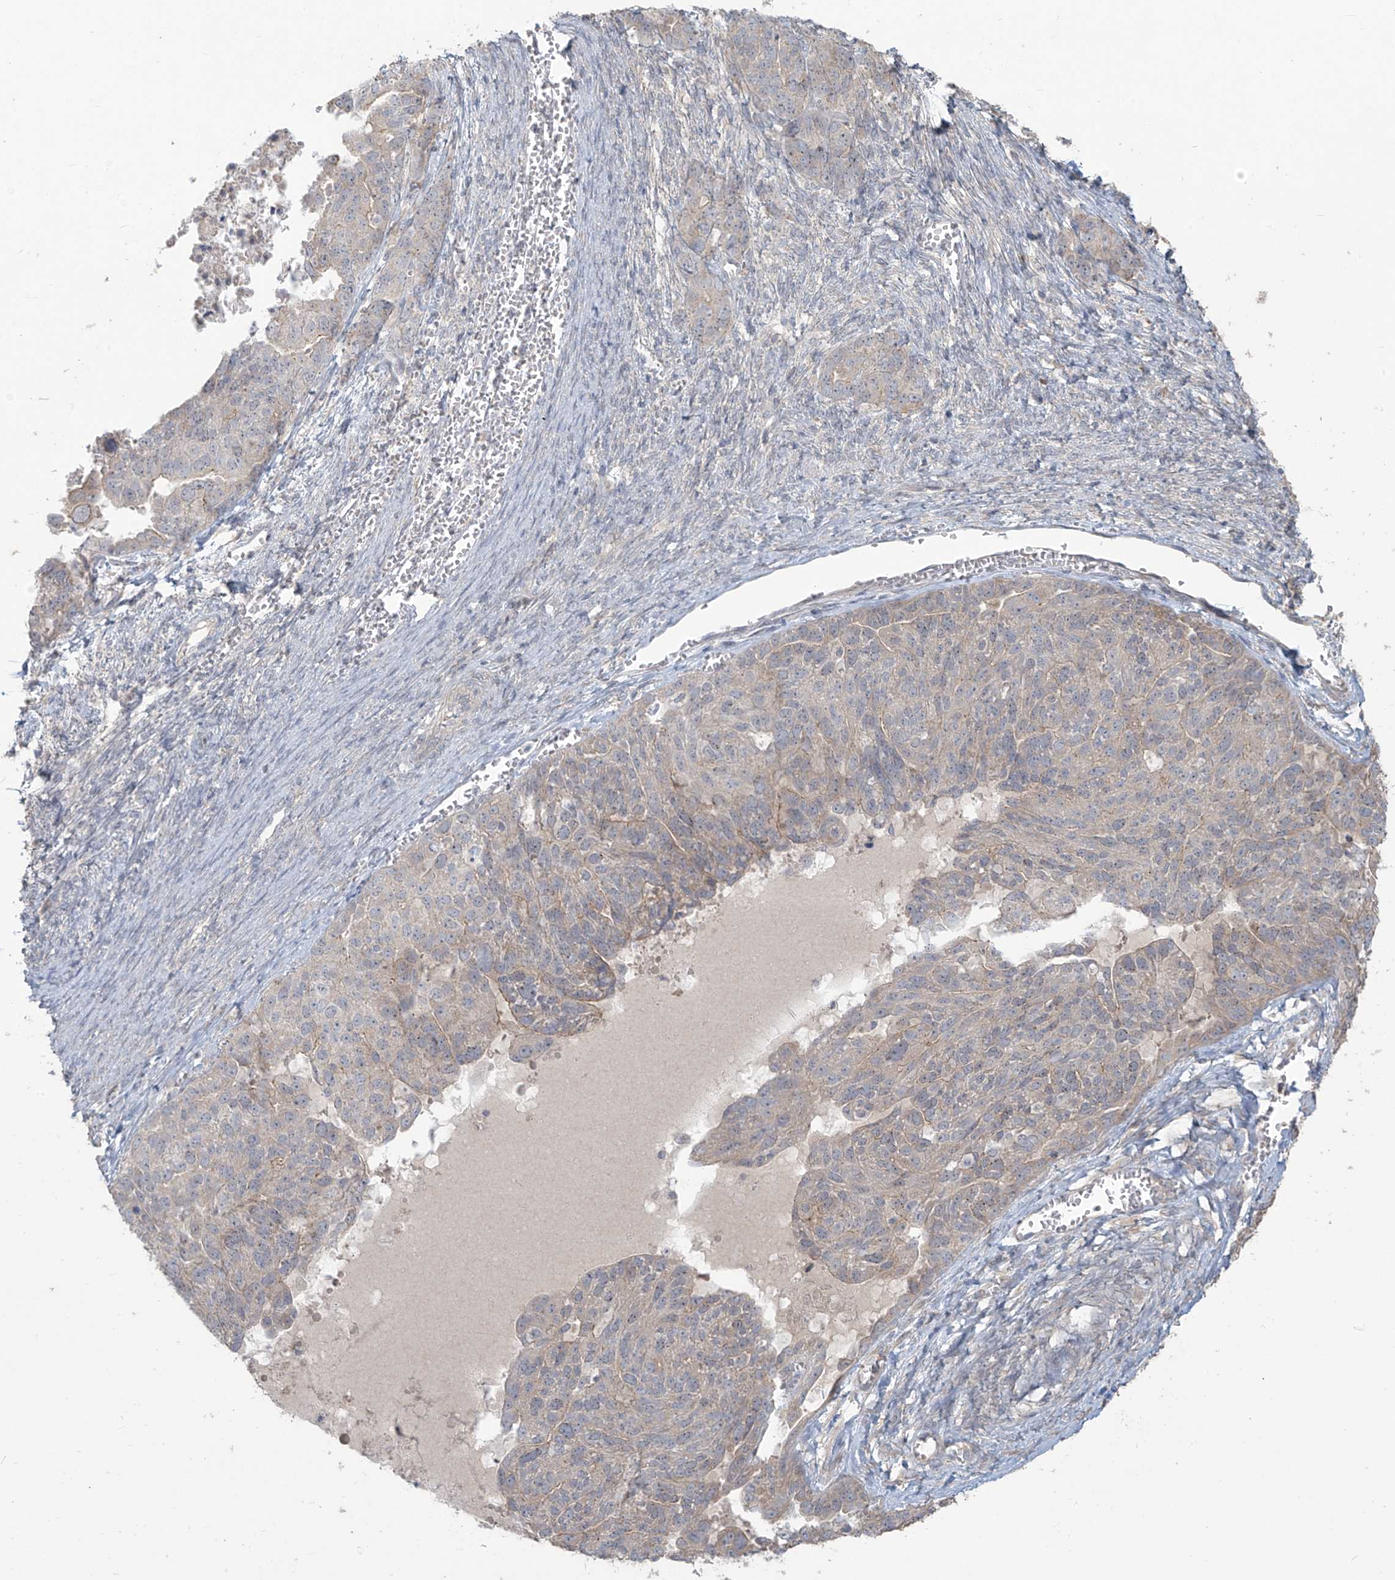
{"staining": {"intensity": "weak", "quantity": "<25%", "location": "cytoplasmic/membranous"}, "tissue": "ovarian cancer", "cell_type": "Tumor cells", "image_type": "cancer", "snomed": [{"axis": "morphology", "description": "Cystadenocarcinoma, serous, NOS"}, {"axis": "topography", "description": "Ovary"}], "caption": "This is an immunohistochemistry histopathology image of human ovarian cancer (serous cystadenocarcinoma). There is no staining in tumor cells.", "gene": "MAGIX", "patient": {"sex": "female", "age": 44}}